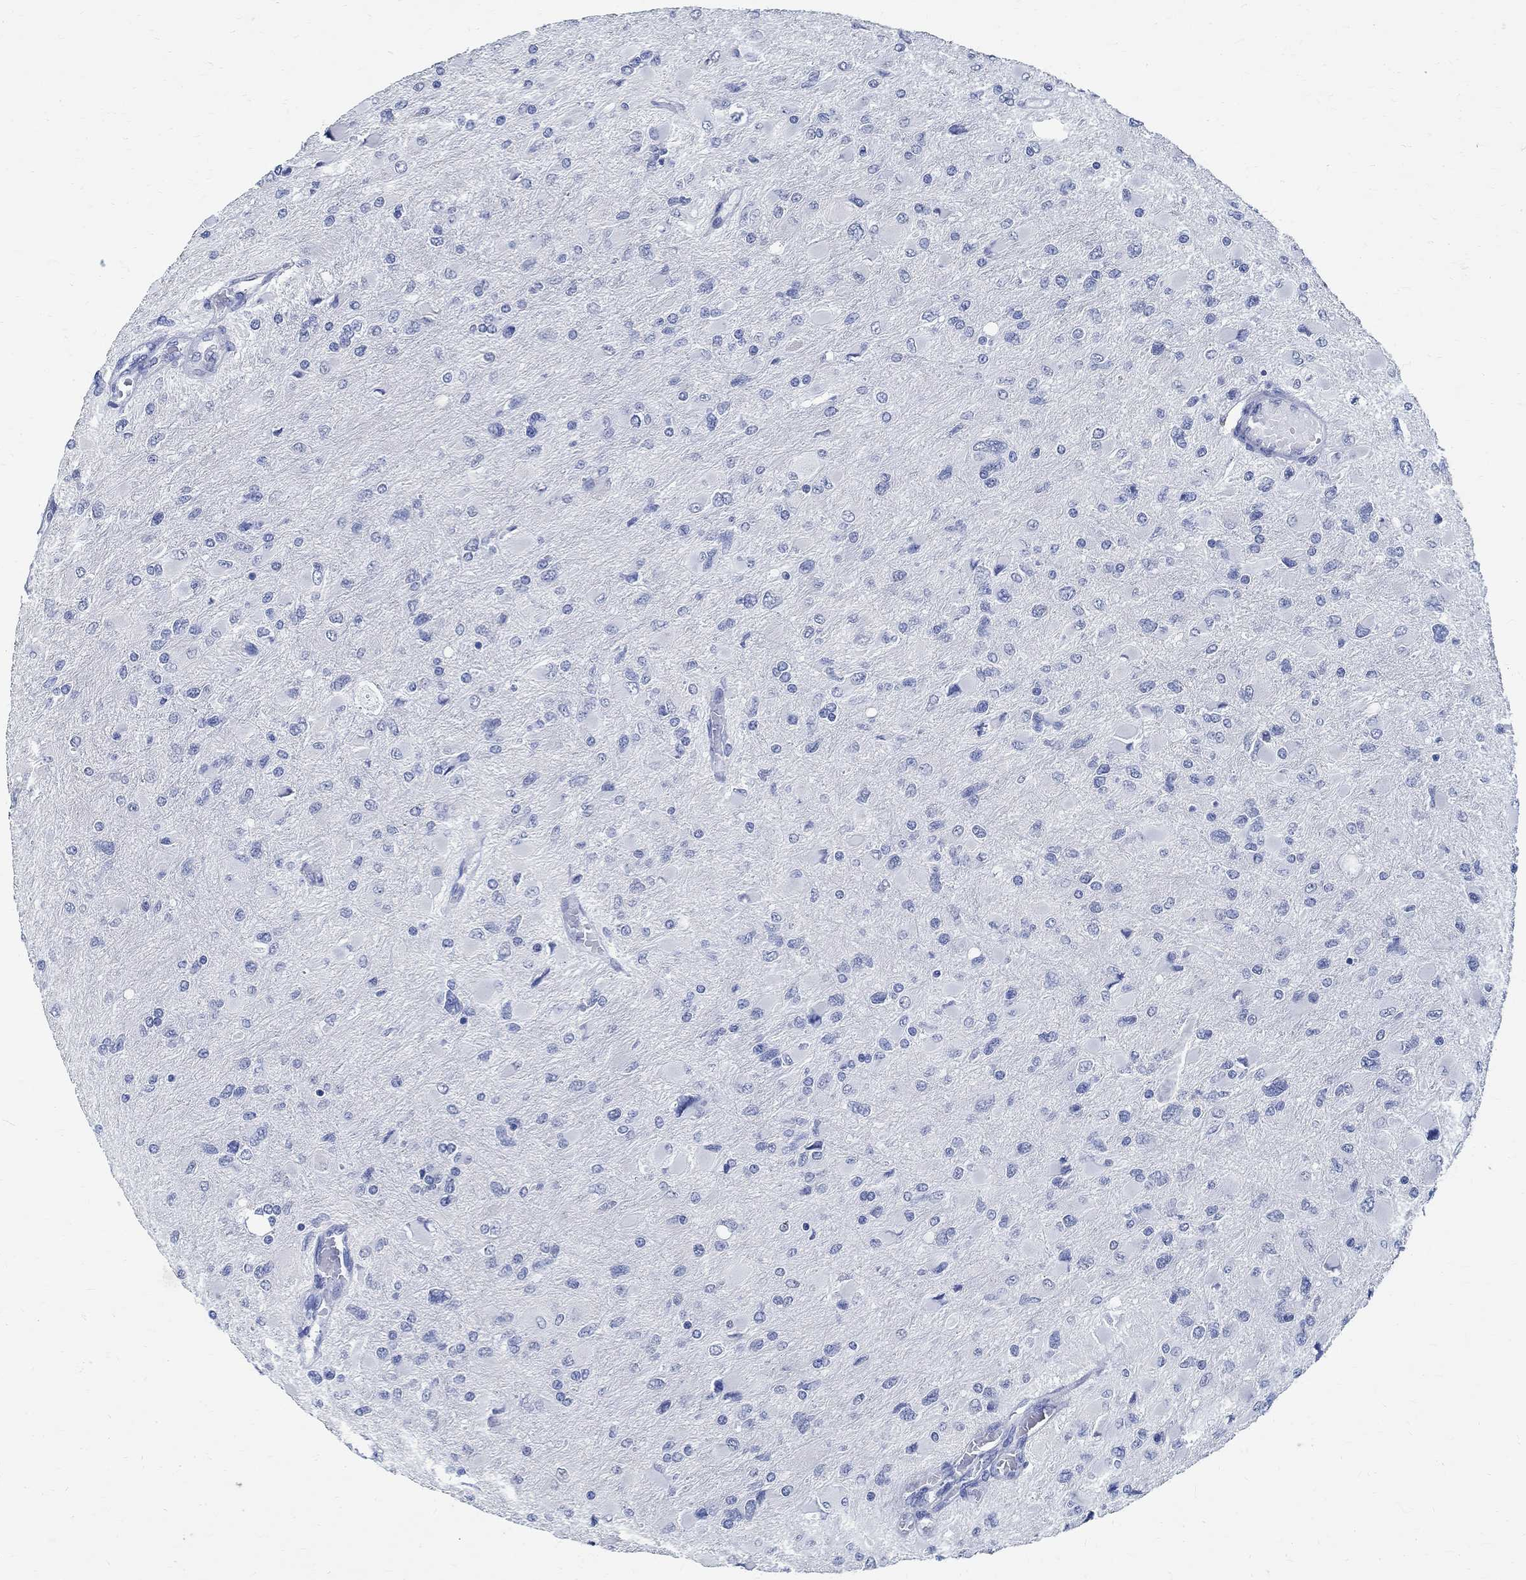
{"staining": {"intensity": "negative", "quantity": "none", "location": "none"}, "tissue": "glioma", "cell_type": "Tumor cells", "image_type": "cancer", "snomed": [{"axis": "morphology", "description": "Glioma, malignant, High grade"}, {"axis": "topography", "description": "Cerebral cortex"}], "caption": "IHC image of neoplastic tissue: human malignant high-grade glioma stained with DAB (3,3'-diaminobenzidine) displays no significant protein staining in tumor cells.", "gene": "TMEM221", "patient": {"sex": "female", "age": 36}}